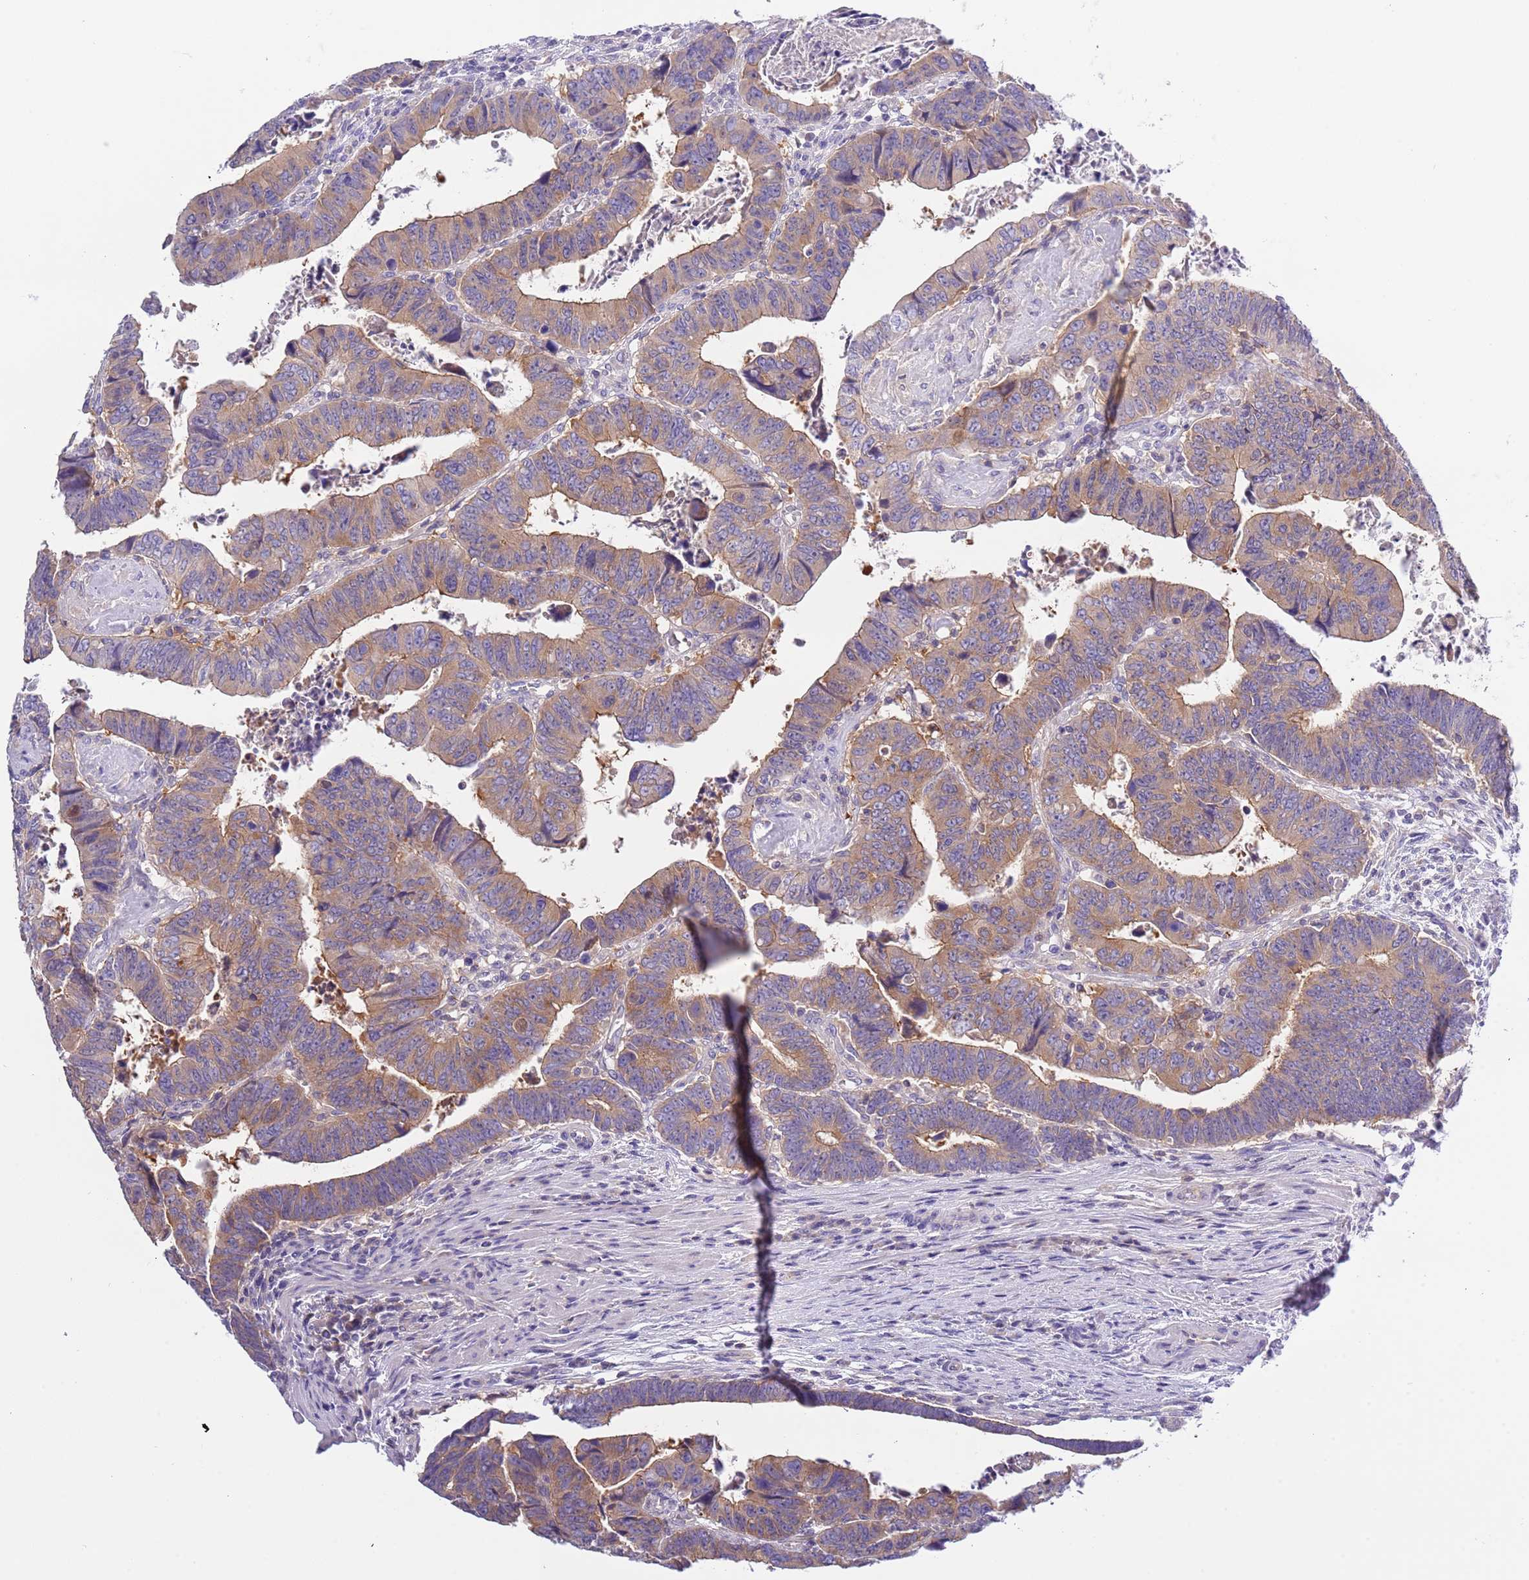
{"staining": {"intensity": "moderate", "quantity": ">75%", "location": "cytoplasmic/membranous"}, "tissue": "colorectal cancer", "cell_type": "Tumor cells", "image_type": "cancer", "snomed": [{"axis": "morphology", "description": "Normal tissue, NOS"}, {"axis": "morphology", "description": "Adenocarcinoma, NOS"}, {"axis": "topography", "description": "Rectum"}], "caption": "An immunohistochemistry image of tumor tissue is shown. Protein staining in brown shows moderate cytoplasmic/membranous positivity in colorectal adenocarcinoma within tumor cells.", "gene": "STIP1", "patient": {"sex": "female", "age": 65}}